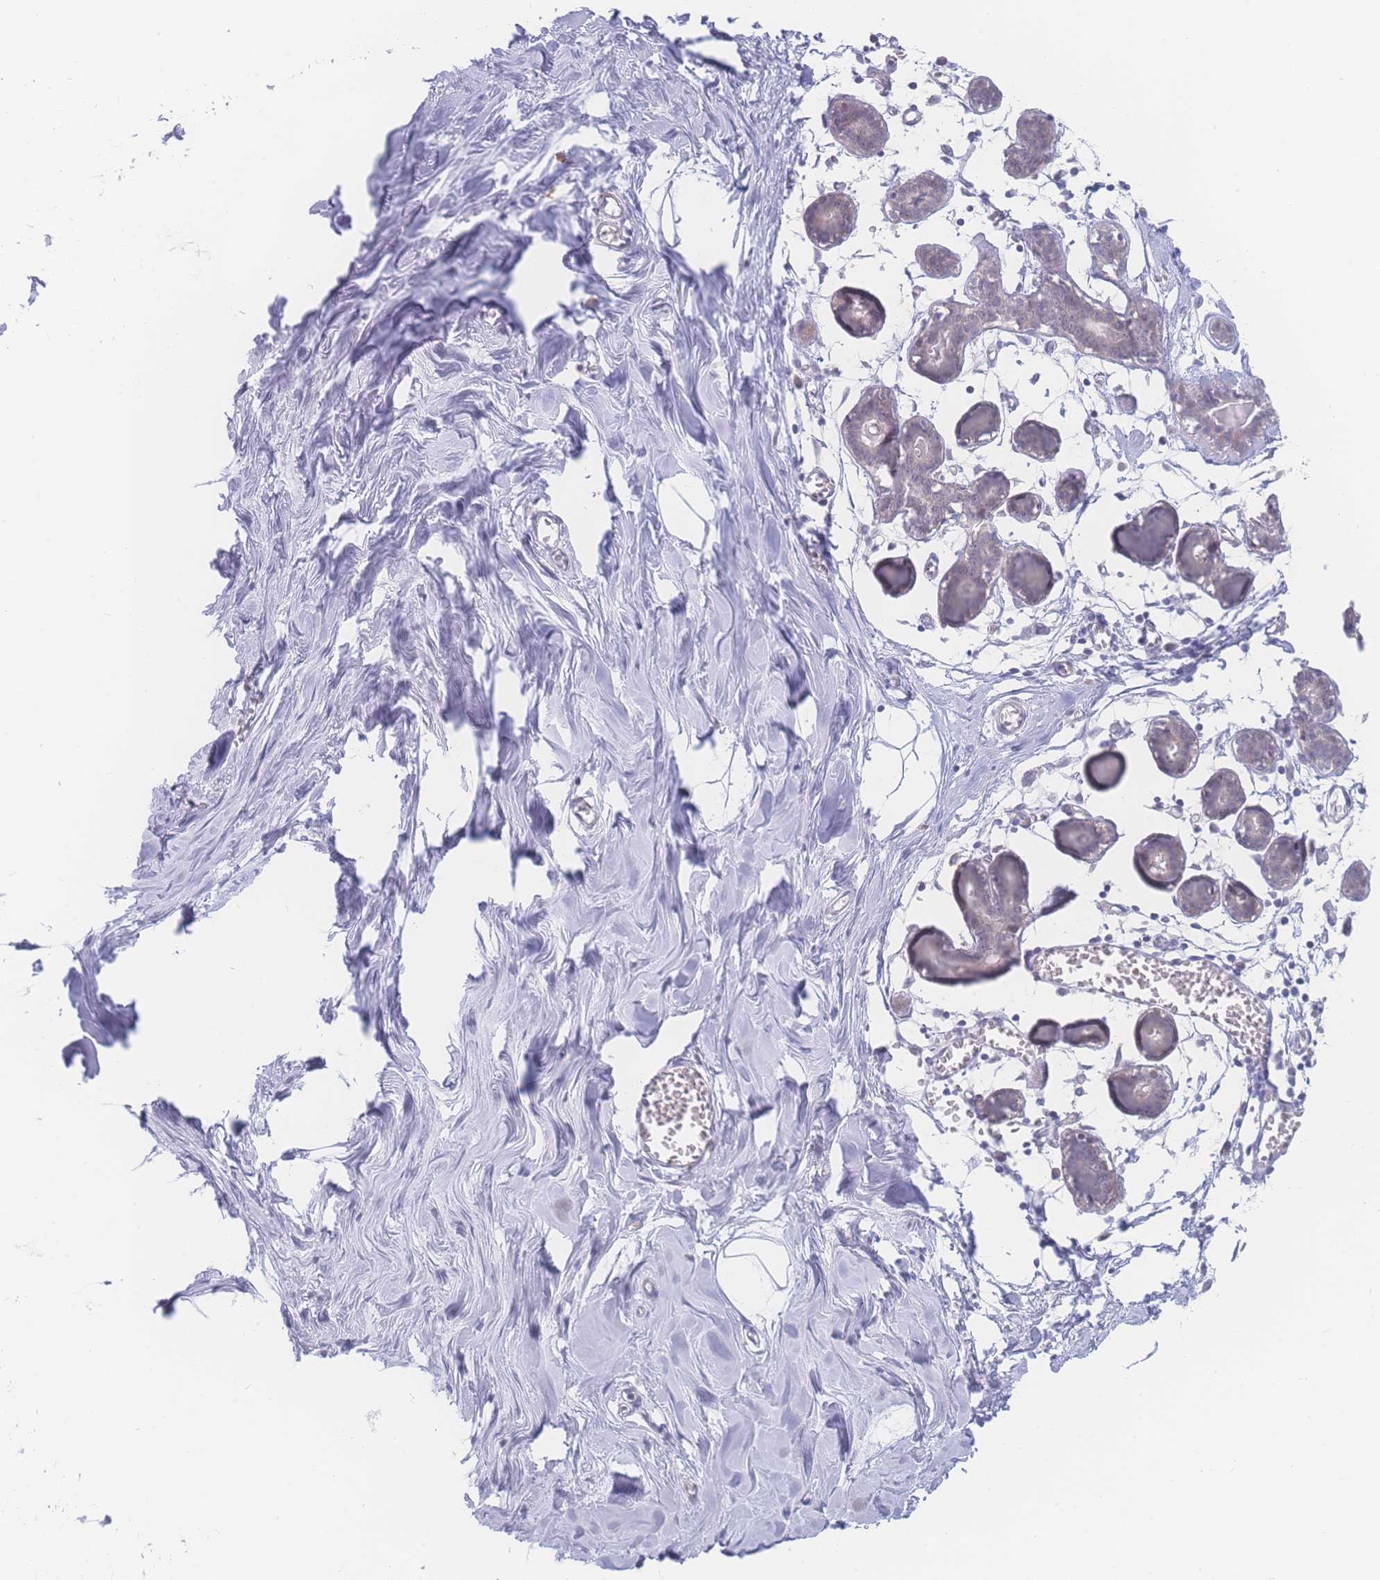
{"staining": {"intensity": "negative", "quantity": "none", "location": "none"}, "tissue": "breast", "cell_type": "Adipocytes", "image_type": "normal", "snomed": [{"axis": "morphology", "description": "Normal tissue, NOS"}, {"axis": "topography", "description": "Breast"}], "caption": "High power microscopy micrograph of an IHC image of normal breast, revealing no significant expression in adipocytes. Brightfield microscopy of IHC stained with DAB (brown) and hematoxylin (blue), captured at high magnification.", "gene": "PRSS22", "patient": {"sex": "female", "age": 27}}